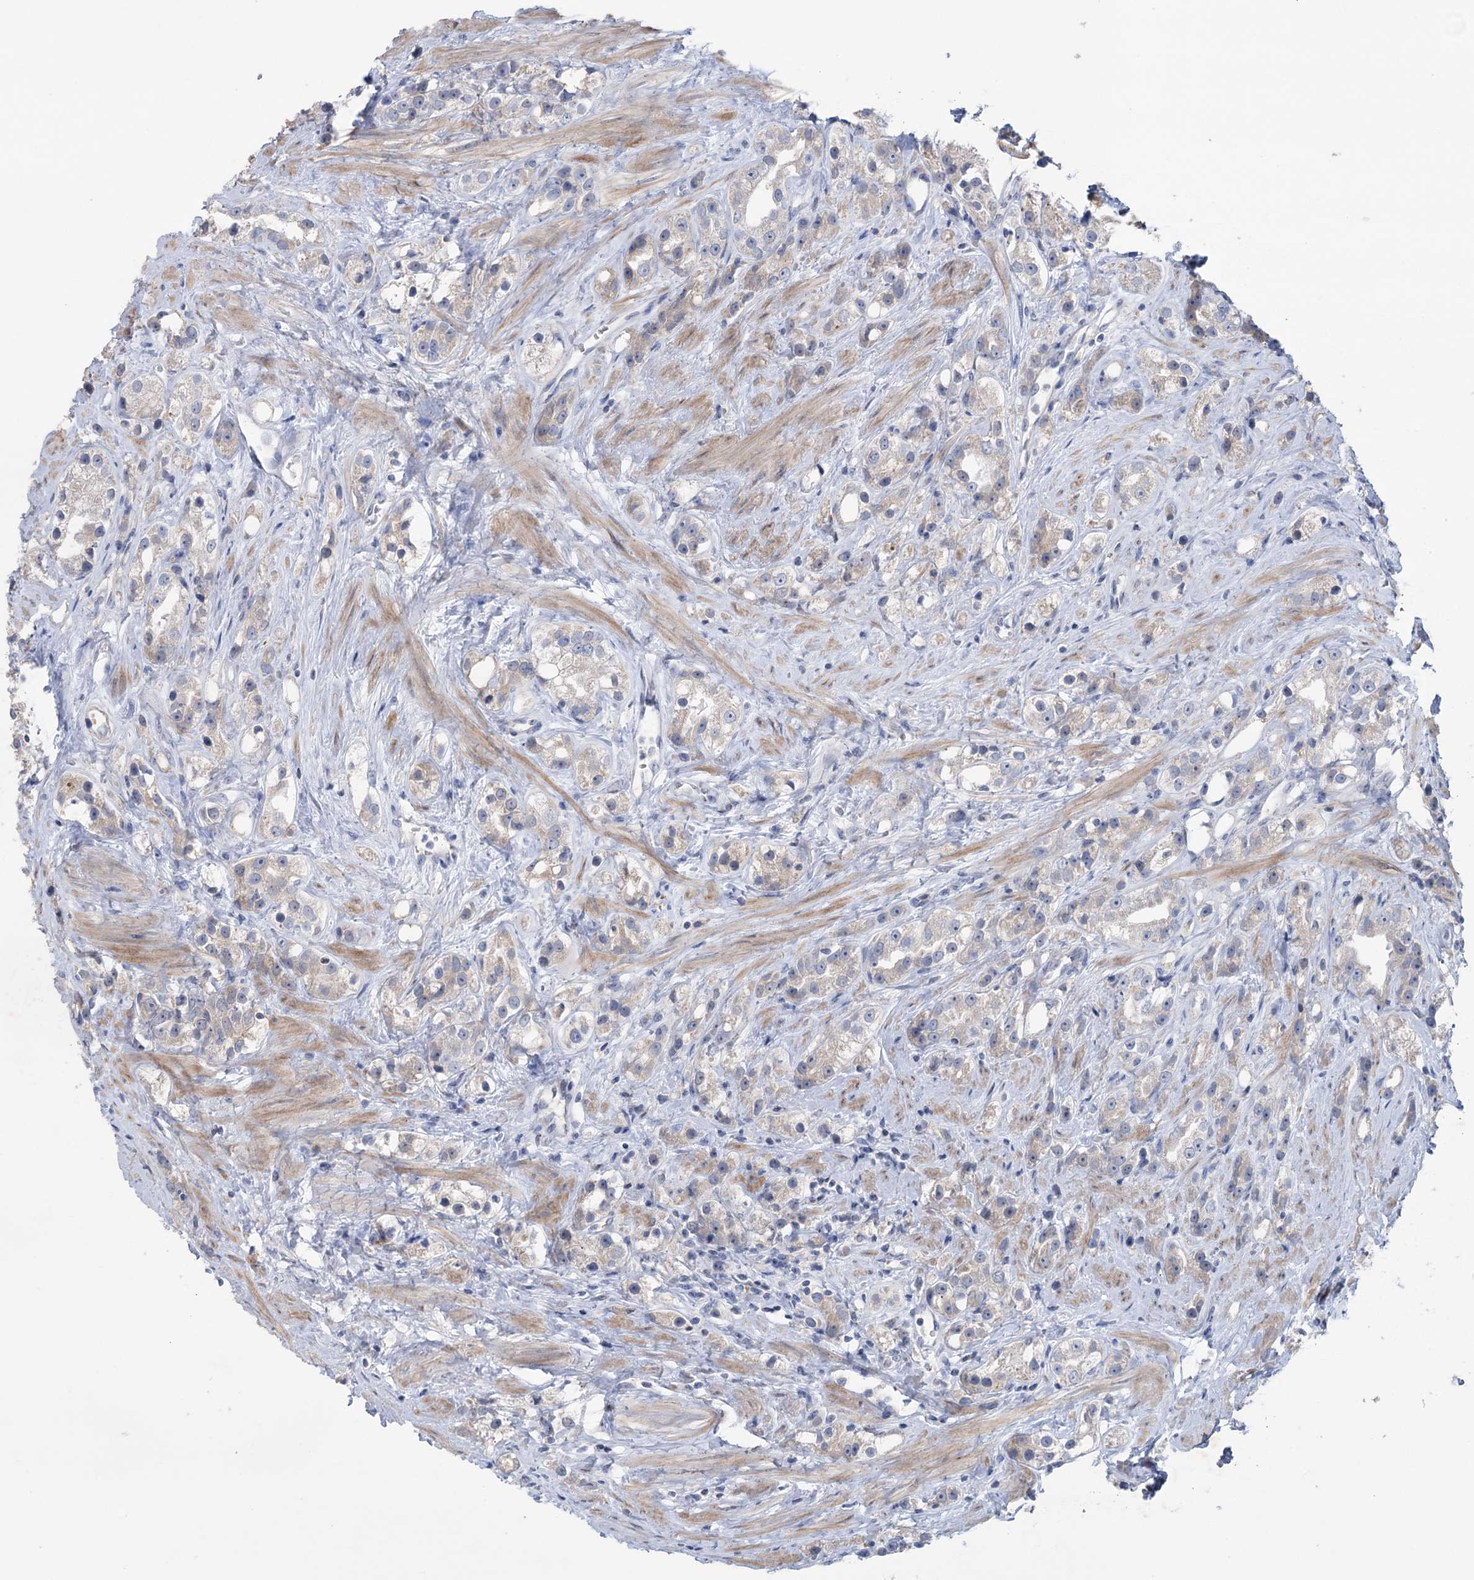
{"staining": {"intensity": "weak", "quantity": "<25%", "location": "cytoplasmic/membranous"}, "tissue": "prostate cancer", "cell_type": "Tumor cells", "image_type": "cancer", "snomed": [{"axis": "morphology", "description": "Adenocarcinoma, NOS"}, {"axis": "topography", "description": "Prostate"}], "caption": "Prostate cancer (adenocarcinoma) was stained to show a protein in brown. There is no significant positivity in tumor cells.", "gene": "MTCH2", "patient": {"sex": "male", "age": 79}}